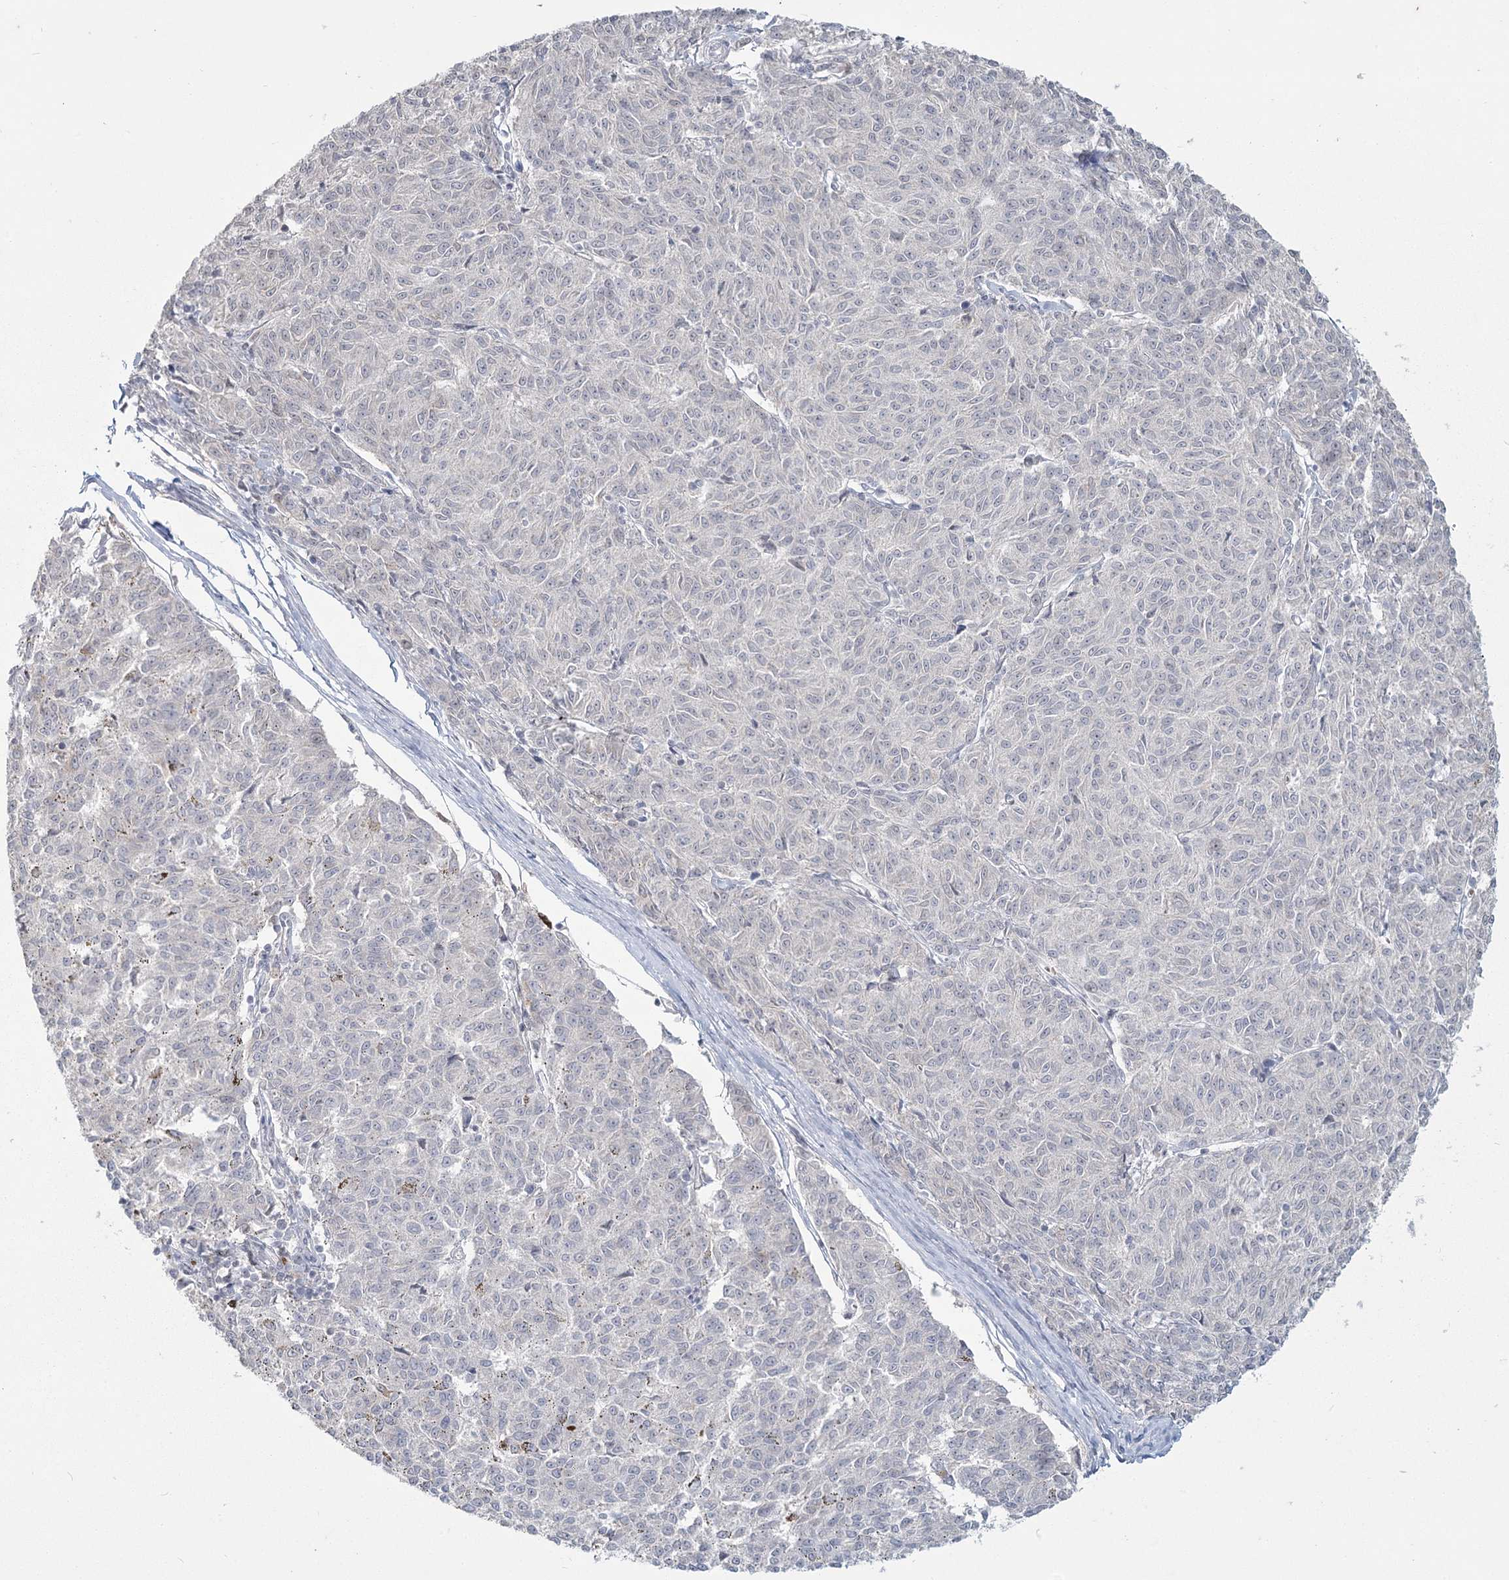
{"staining": {"intensity": "negative", "quantity": "none", "location": "none"}, "tissue": "melanoma", "cell_type": "Tumor cells", "image_type": "cancer", "snomed": [{"axis": "morphology", "description": "Malignant melanoma, NOS"}, {"axis": "topography", "description": "Skin"}], "caption": "Photomicrograph shows no significant protein staining in tumor cells of melanoma.", "gene": "LY6G5C", "patient": {"sex": "female", "age": 72}}